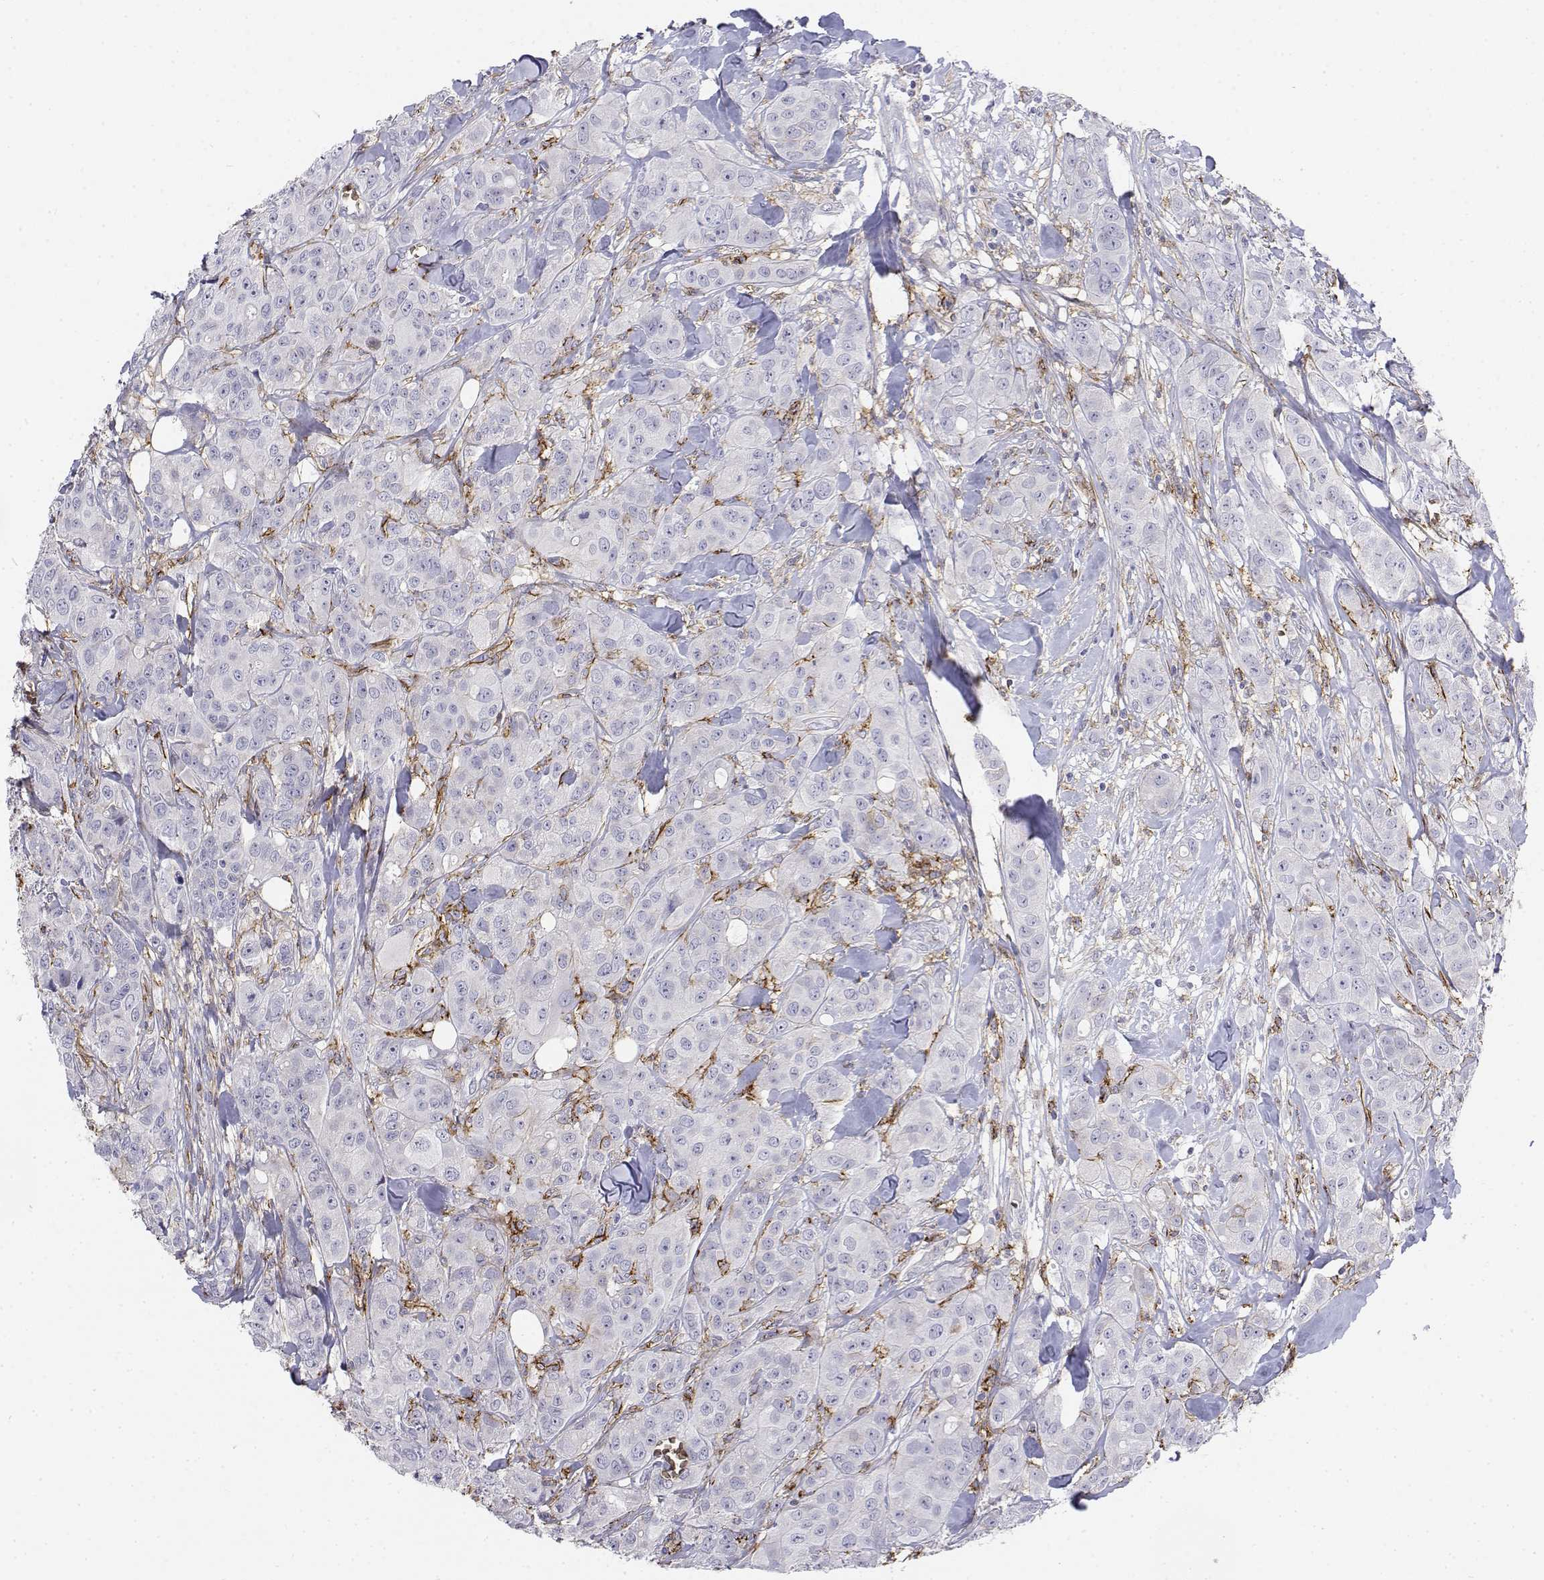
{"staining": {"intensity": "negative", "quantity": "none", "location": "none"}, "tissue": "breast cancer", "cell_type": "Tumor cells", "image_type": "cancer", "snomed": [{"axis": "morphology", "description": "Duct carcinoma"}, {"axis": "topography", "description": "Breast"}], "caption": "Histopathology image shows no protein positivity in tumor cells of breast intraductal carcinoma tissue.", "gene": "CADM1", "patient": {"sex": "female", "age": 43}}